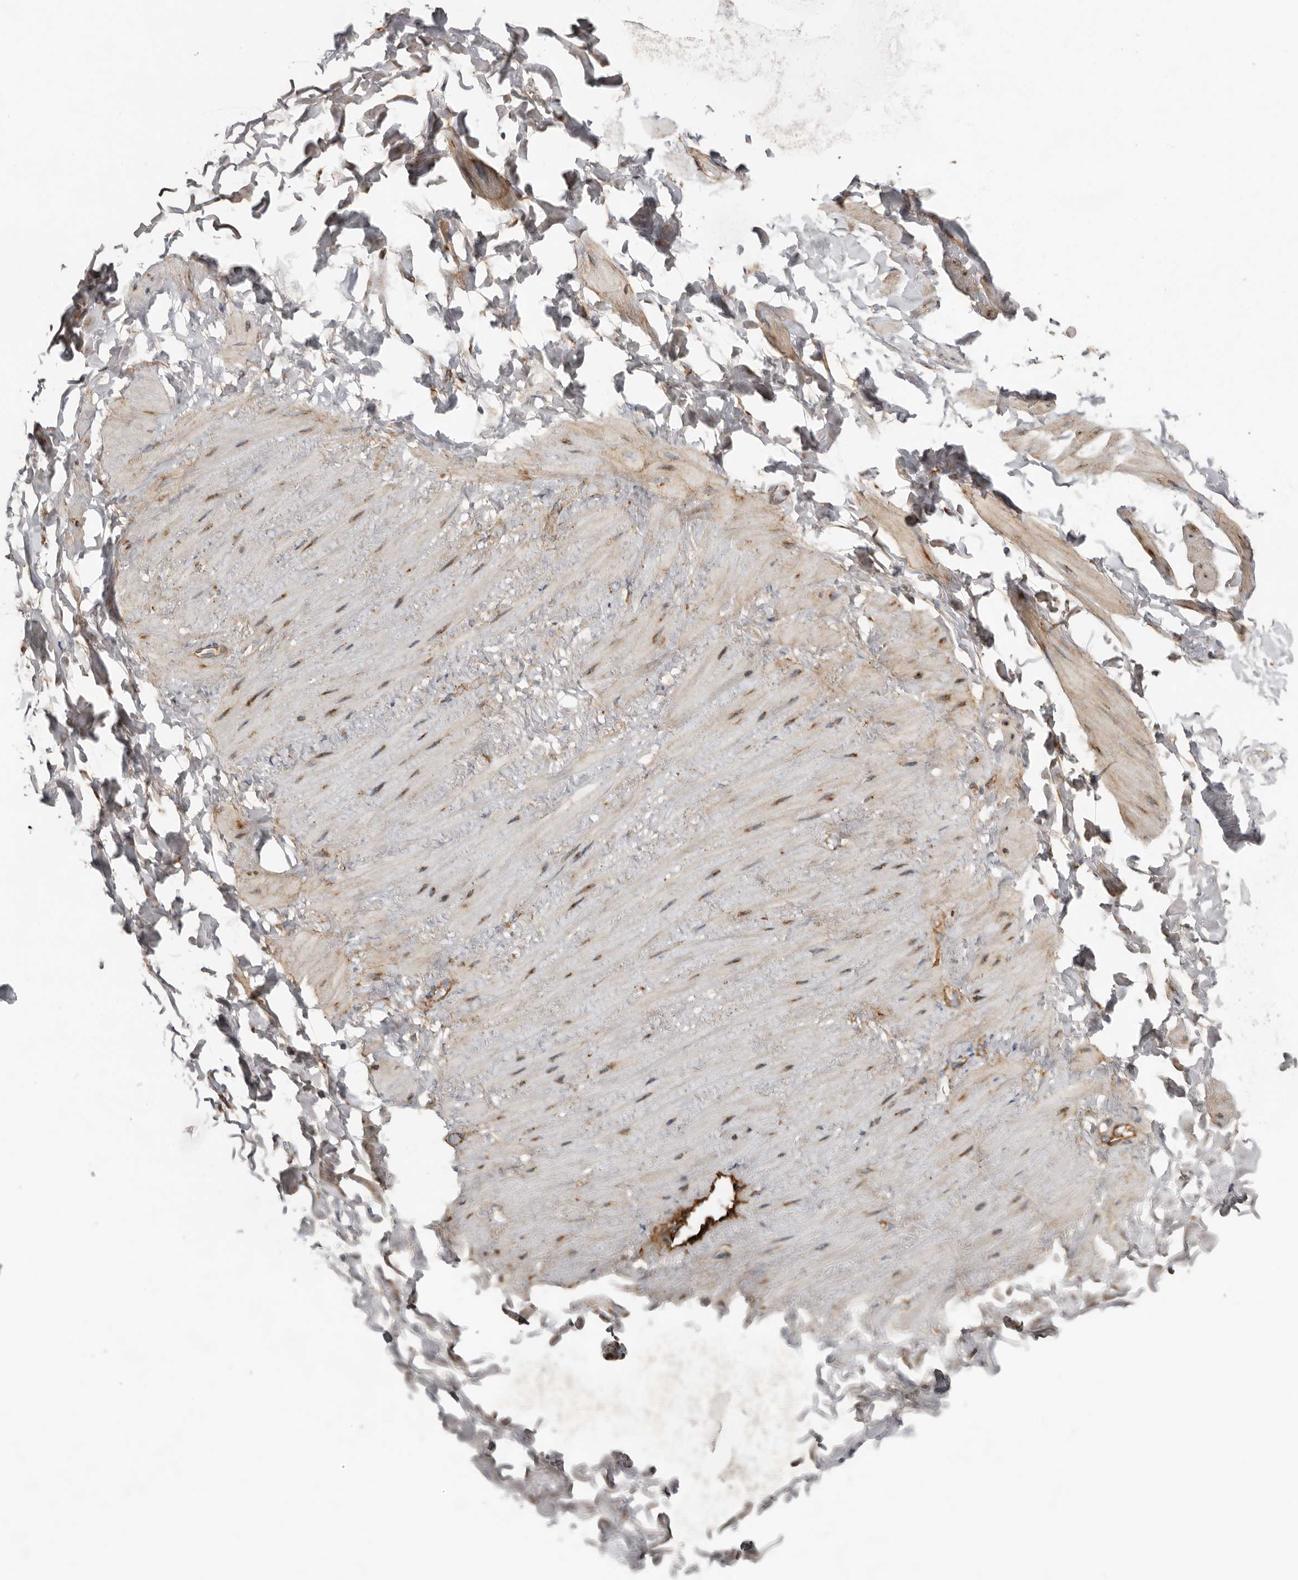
{"staining": {"intensity": "weak", "quantity": ">75%", "location": "cytoplasmic/membranous"}, "tissue": "adipose tissue", "cell_type": "Adipocytes", "image_type": "normal", "snomed": [{"axis": "morphology", "description": "Normal tissue, NOS"}, {"axis": "topography", "description": "Adipose tissue"}, {"axis": "topography", "description": "Vascular tissue"}, {"axis": "topography", "description": "Peripheral nerve tissue"}], "caption": "Immunohistochemistry (DAB (3,3'-diaminobenzidine)) staining of unremarkable human adipose tissue exhibits weak cytoplasmic/membranous protein expression in about >75% of adipocytes.", "gene": "LUZP1", "patient": {"sex": "male", "age": 25}}